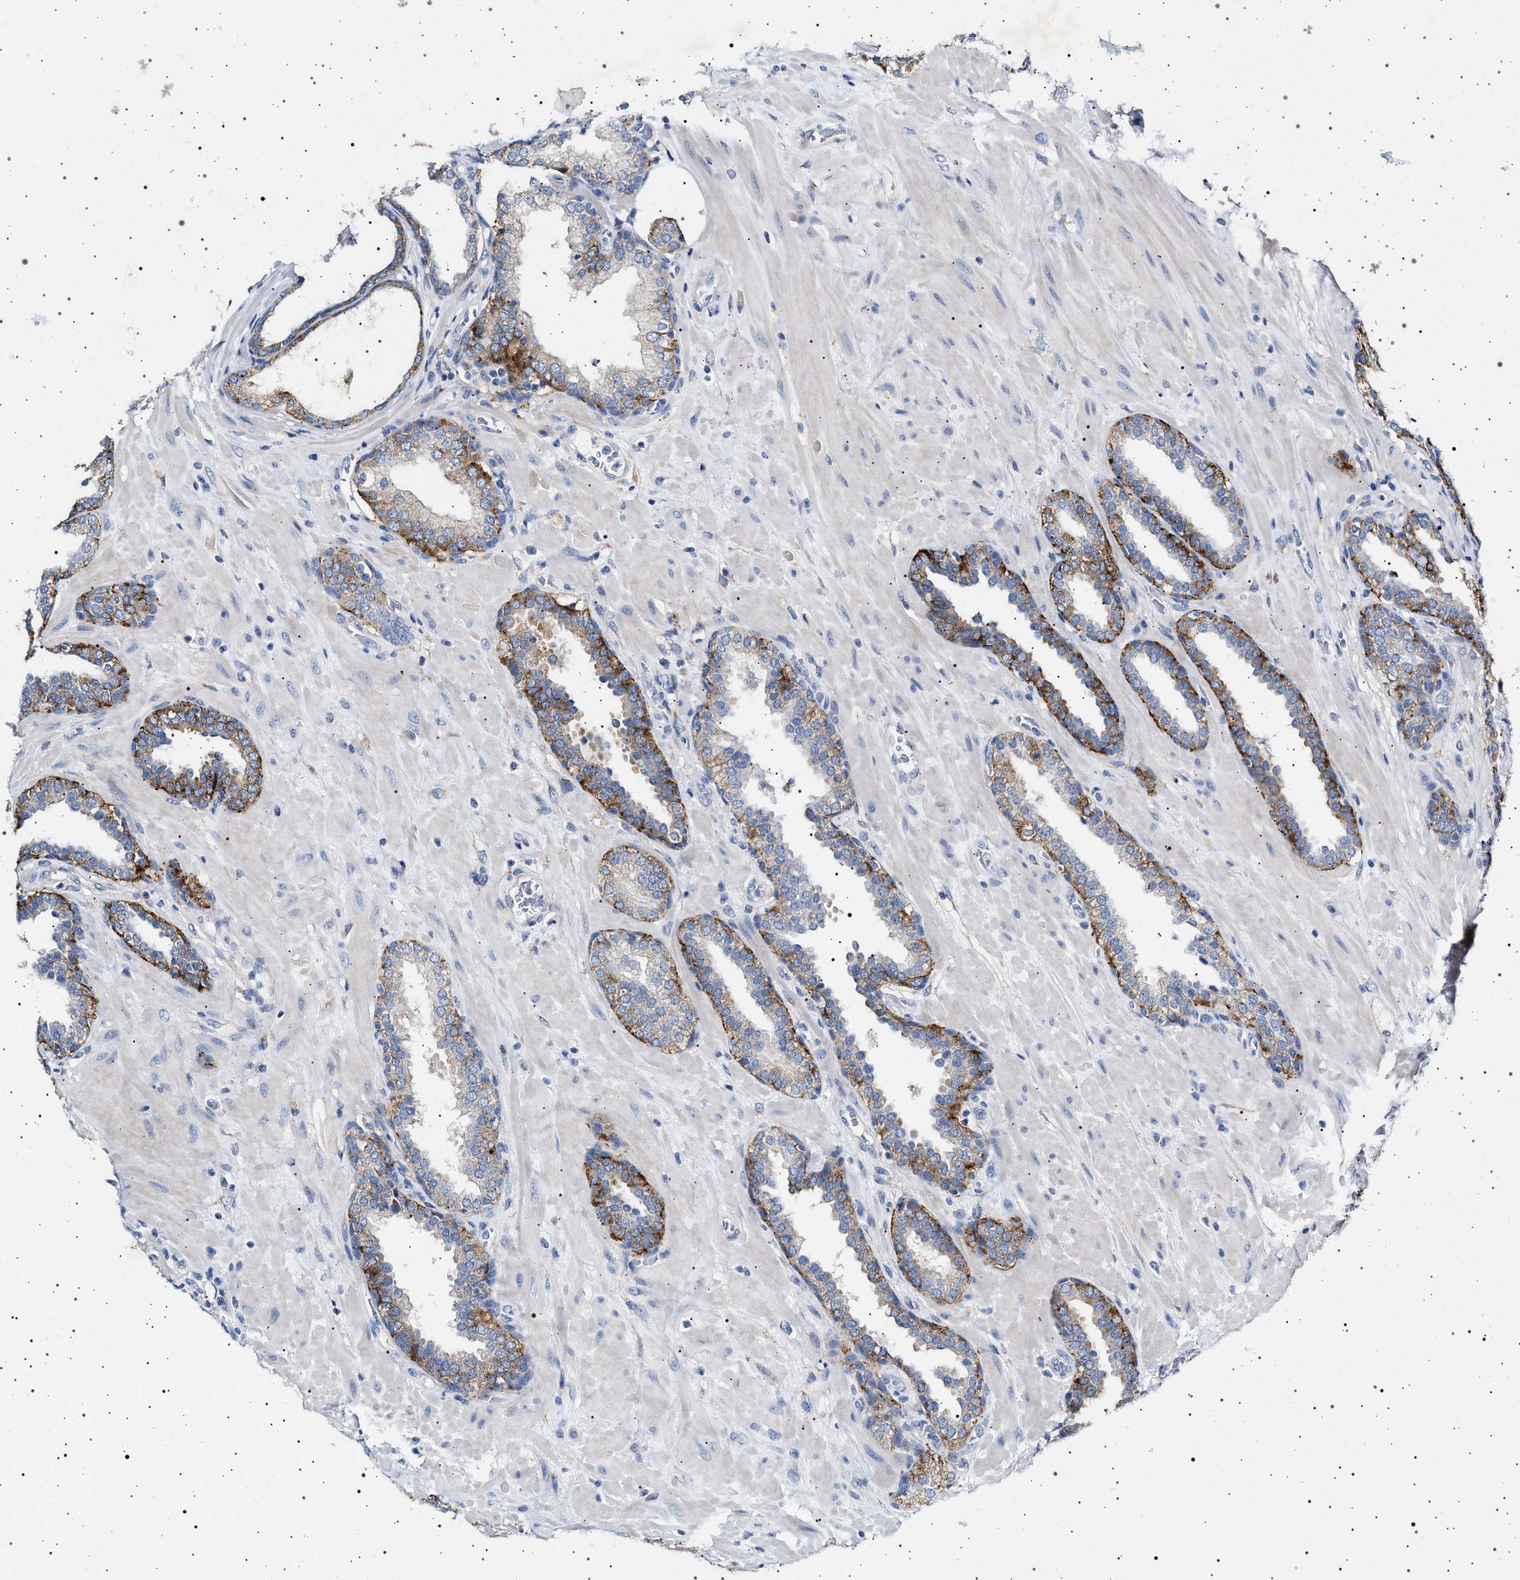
{"staining": {"intensity": "moderate", "quantity": "25%-75%", "location": "cytoplasmic/membranous"}, "tissue": "prostate", "cell_type": "Glandular cells", "image_type": "normal", "snomed": [{"axis": "morphology", "description": "Normal tissue, NOS"}, {"axis": "topography", "description": "Prostate"}], "caption": "Immunohistochemical staining of unremarkable human prostate reveals 25%-75% levels of moderate cytoplasmic/membranous protein staining in approximately 25%-75% of glandular cells. (DAB = brown stain, brightfield microscopy at high magnification).", "gene": "NAALADL2", "patient": {"sex": "male", "age": 51}}